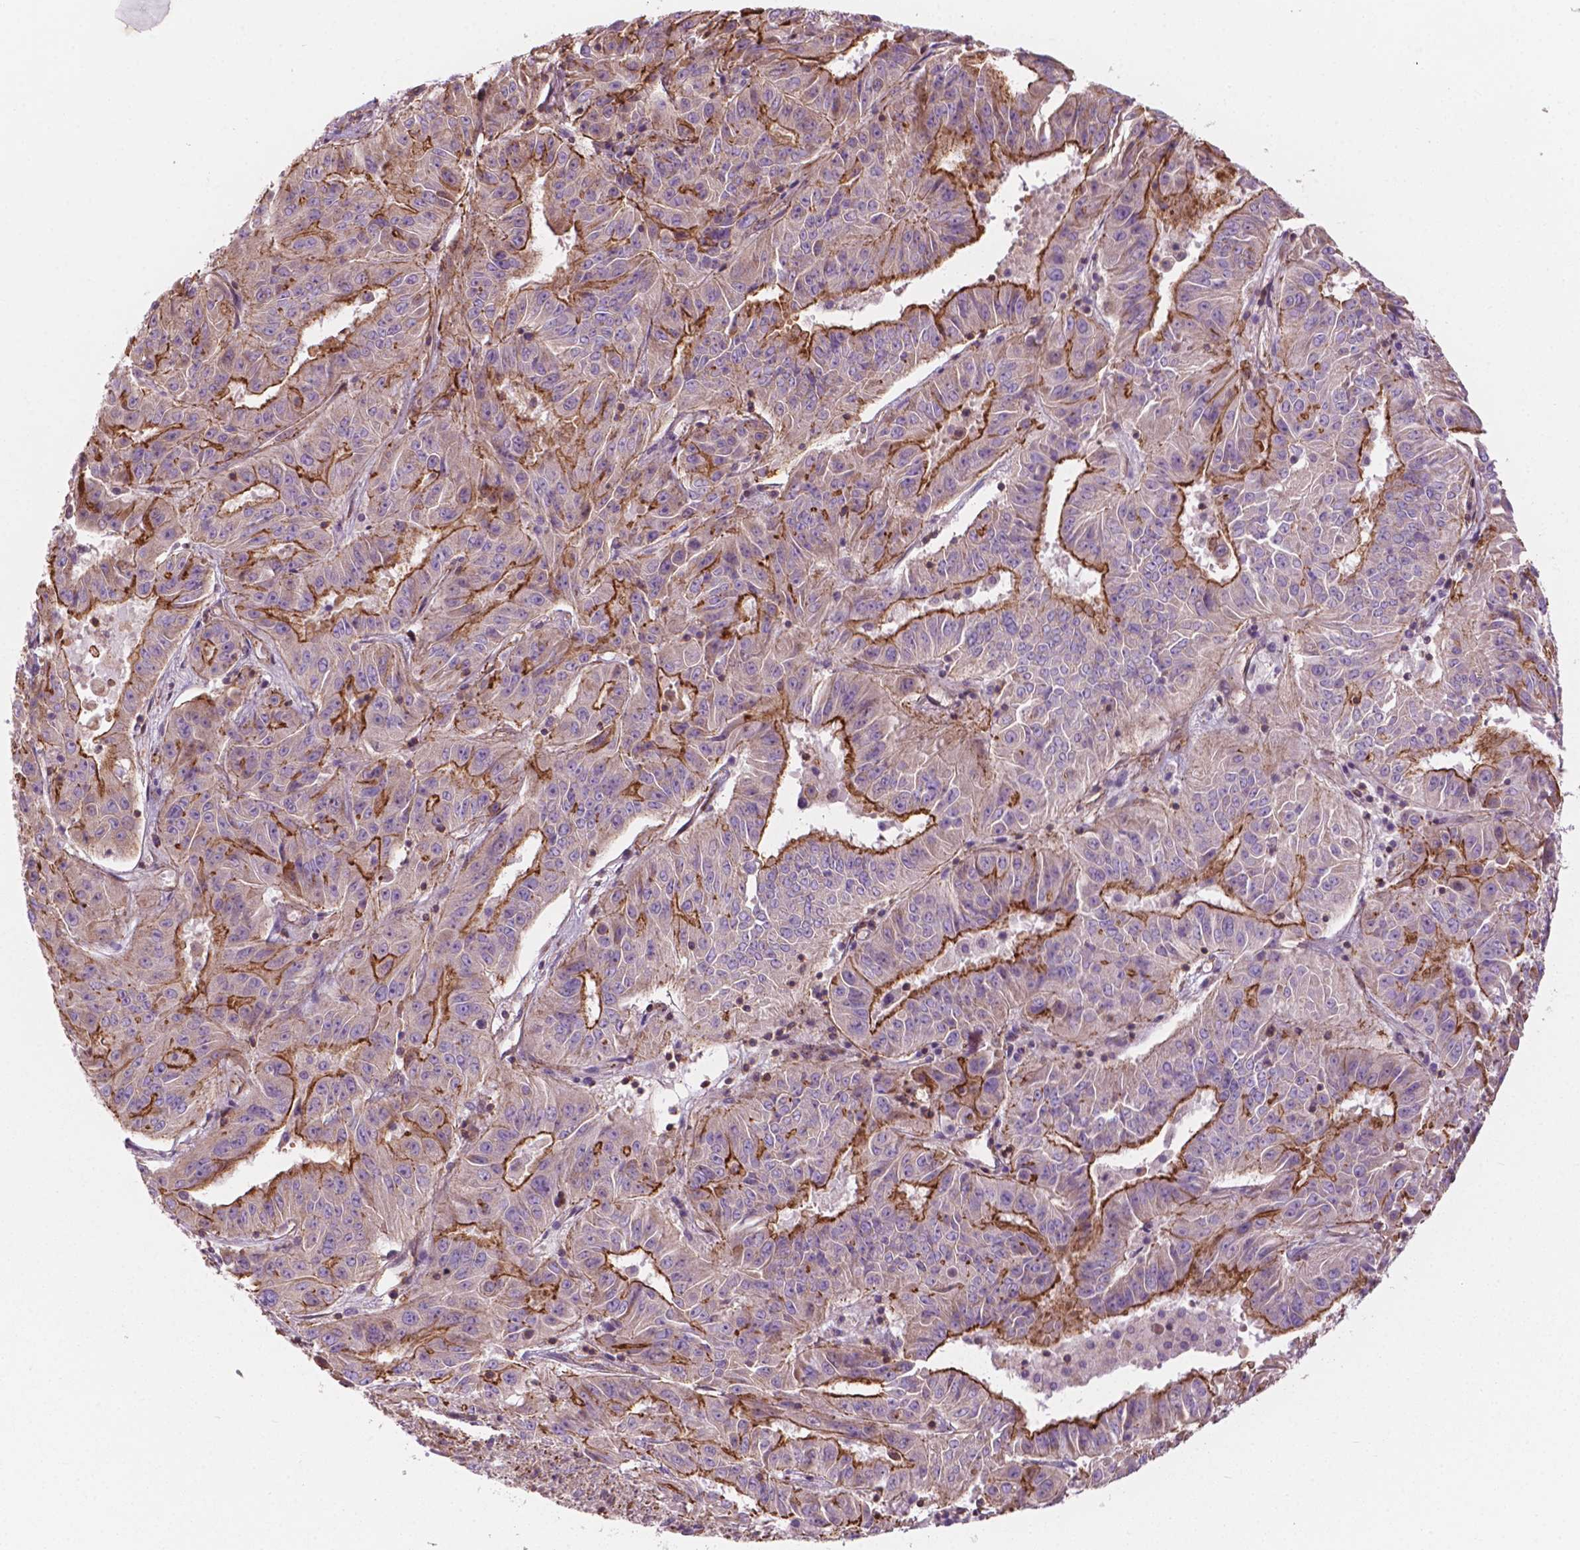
{"staining": {"intensity": "strong", "quantity": "<25%", "location": "cytoplasmic/membranous"}, "tissue": "pancreatic cancer", "cell_type": "Tumor cells", "image_type": "cancer", "snomed": [{"axis": "morphology", "description": "Adenocarcinoma, NOS"}, {"axis": "topography", "description": "Pancreas"}], "caption": "Adenocarcinoma (pancreatic) stained for a protein displays strong cytoplasmic/membranous positivity in tumor cells. The staining is performed using DAB brown chromogen to label protein expression. The nuclei are counter-stained blue using hematoxylin.", "gene": "SURF4", "patient": {"sex": "male", "age": 63}}